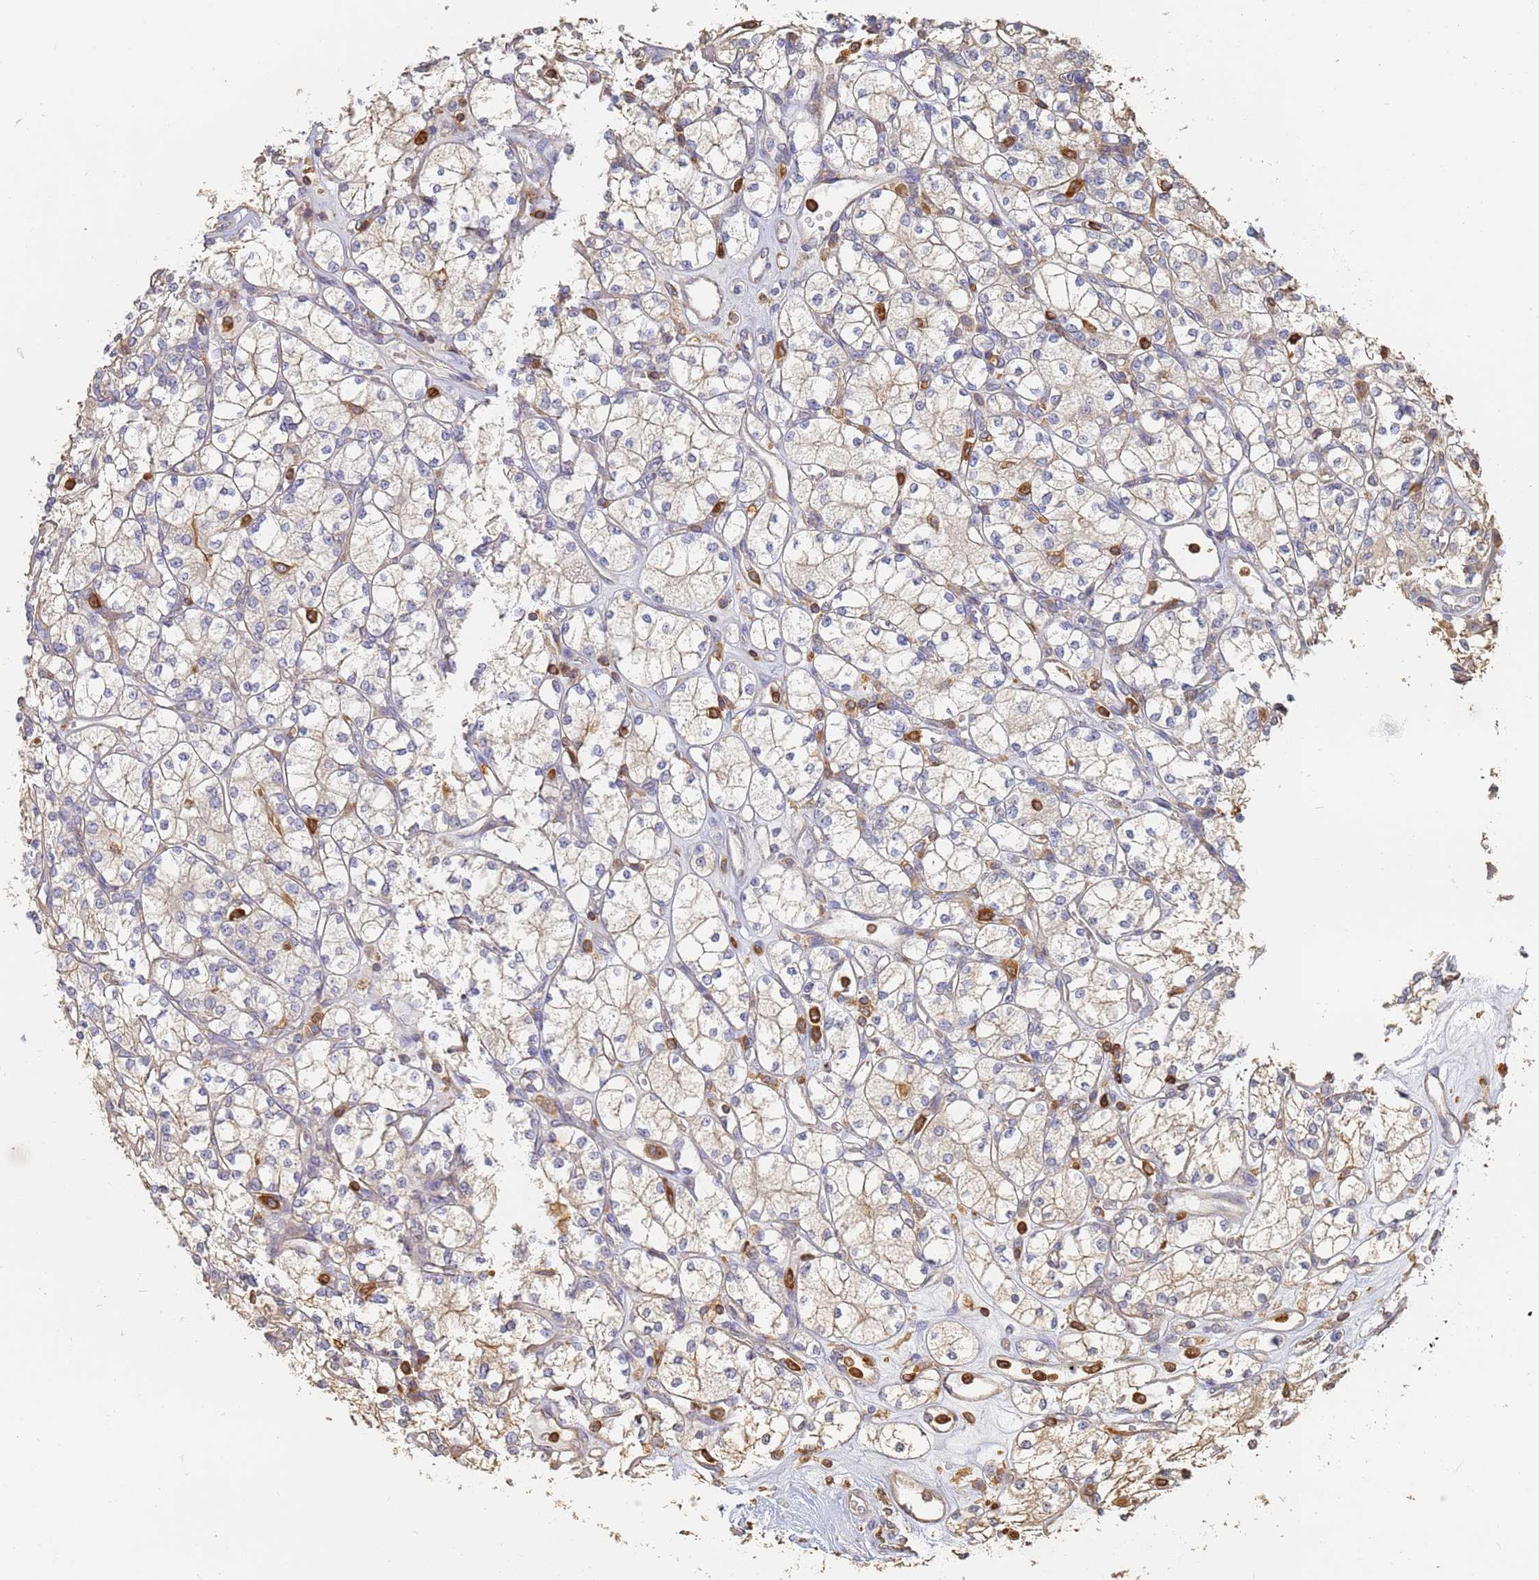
{"staining": {"intensity": "weak", "quantity": ">75%", "location": "cytoplasmic/membranous"}, "tissue": "renal cancer", "cell_type": "Tumor cells", "image_type": "cancer", "snomed": [{"axis": "morphology", "description": "Adenocarcinoma, NOS"}, {"axis": "topography", "description": "Kidney"}], "caption": "A photomicrograph of human renal cancer (adenocarcinoma) stained for a protein displays weak cytoplasmic/membranous brown staining in tumor cells. Nuclei are stained in blue.", "gene": "BIN2", "patient": {"sex": "male", "age": 77}}